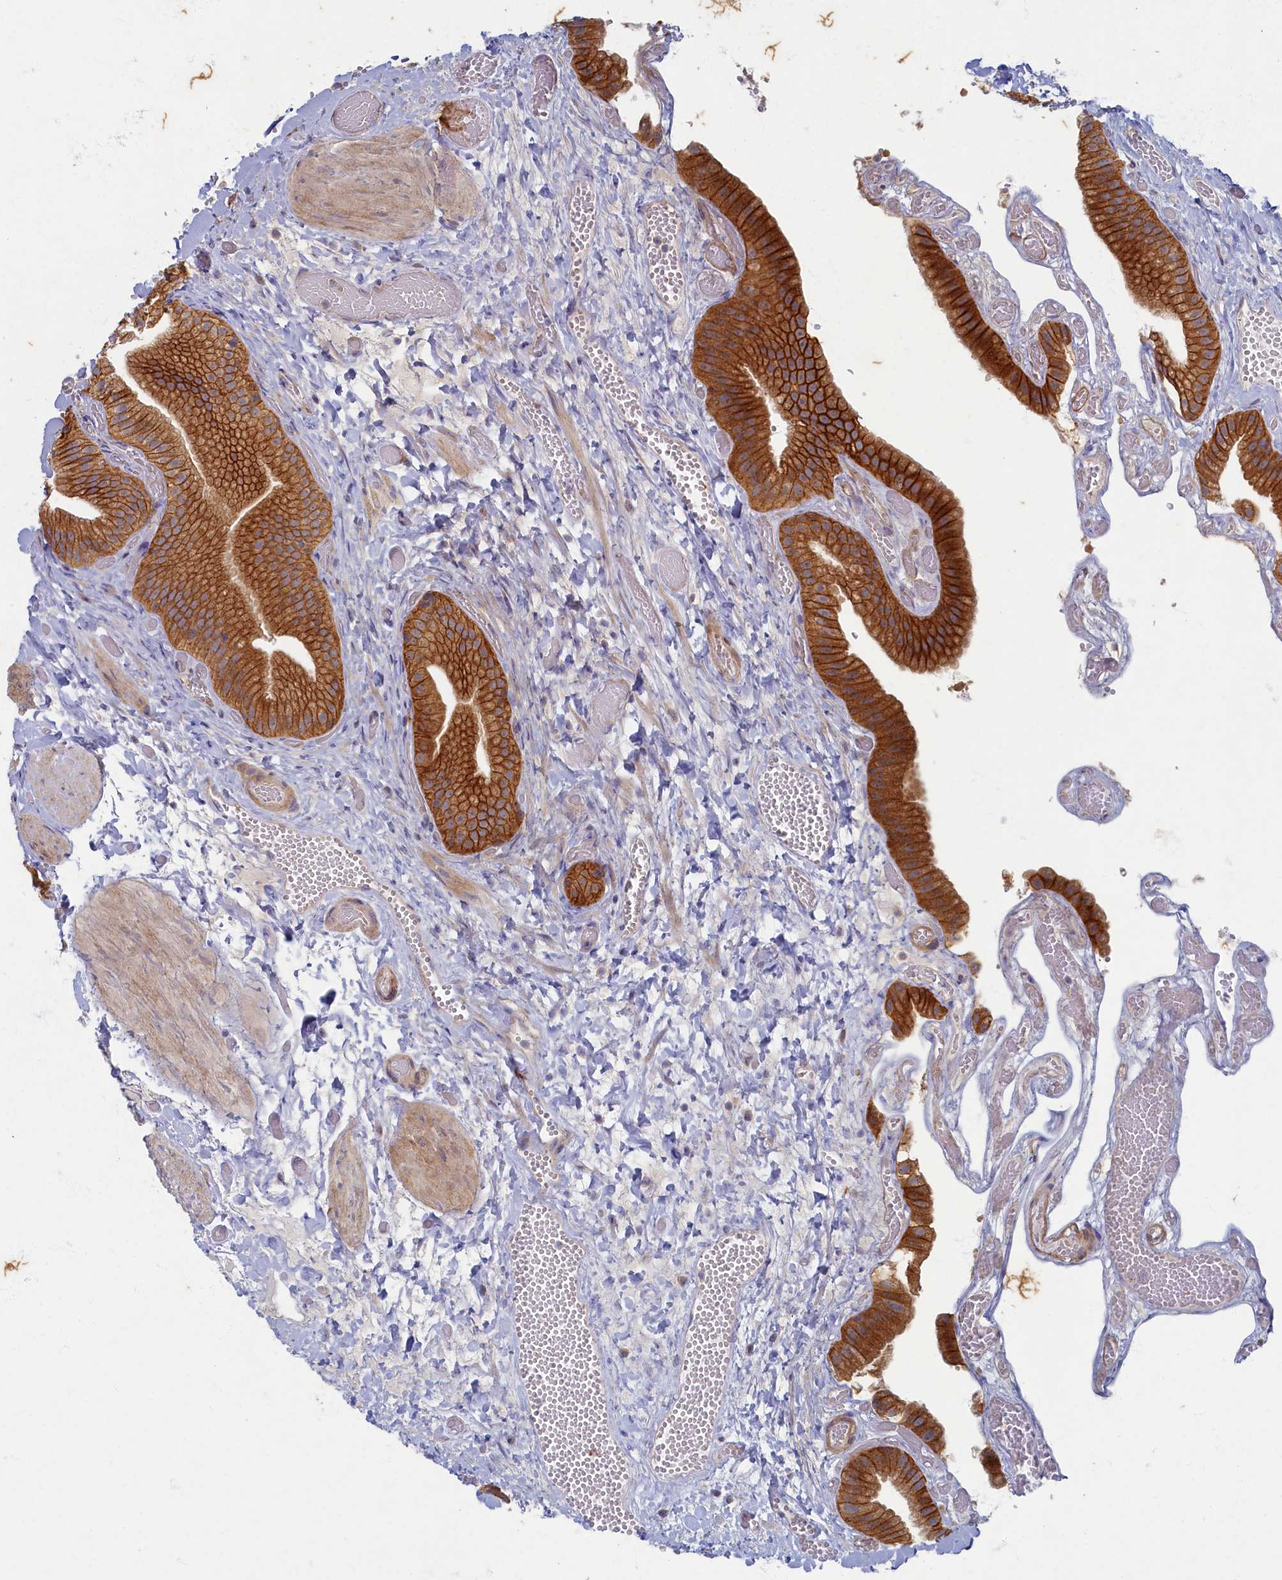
{"staining": {"intensity": "strong", "quantity": ">75%", "location": "cytoplasmic/membranous"}, "tissue": "gallbladder", "cell_type": "Glandular cells", "image_type": "normal", "snomed": [{"axis": "morphology", "description": "Normal tissue, NOS"}, {"axis": "topography", "description": "Gallbladder"}], "caption": "Immunohistochemistry (IHC) staining of benign gallbladder, which demonstrates high levels of strong cytoplasmic/membranous staining in approximately >75% of glandular cells indicating strong cytoplasmic/membranous protein staining. The staining was performed using DAB (brown) for protein detection and nuclei were counterstained in hematoxylin (blue).", "gene": "WDR59", "patient": {"sex": "female", "age": 64}}